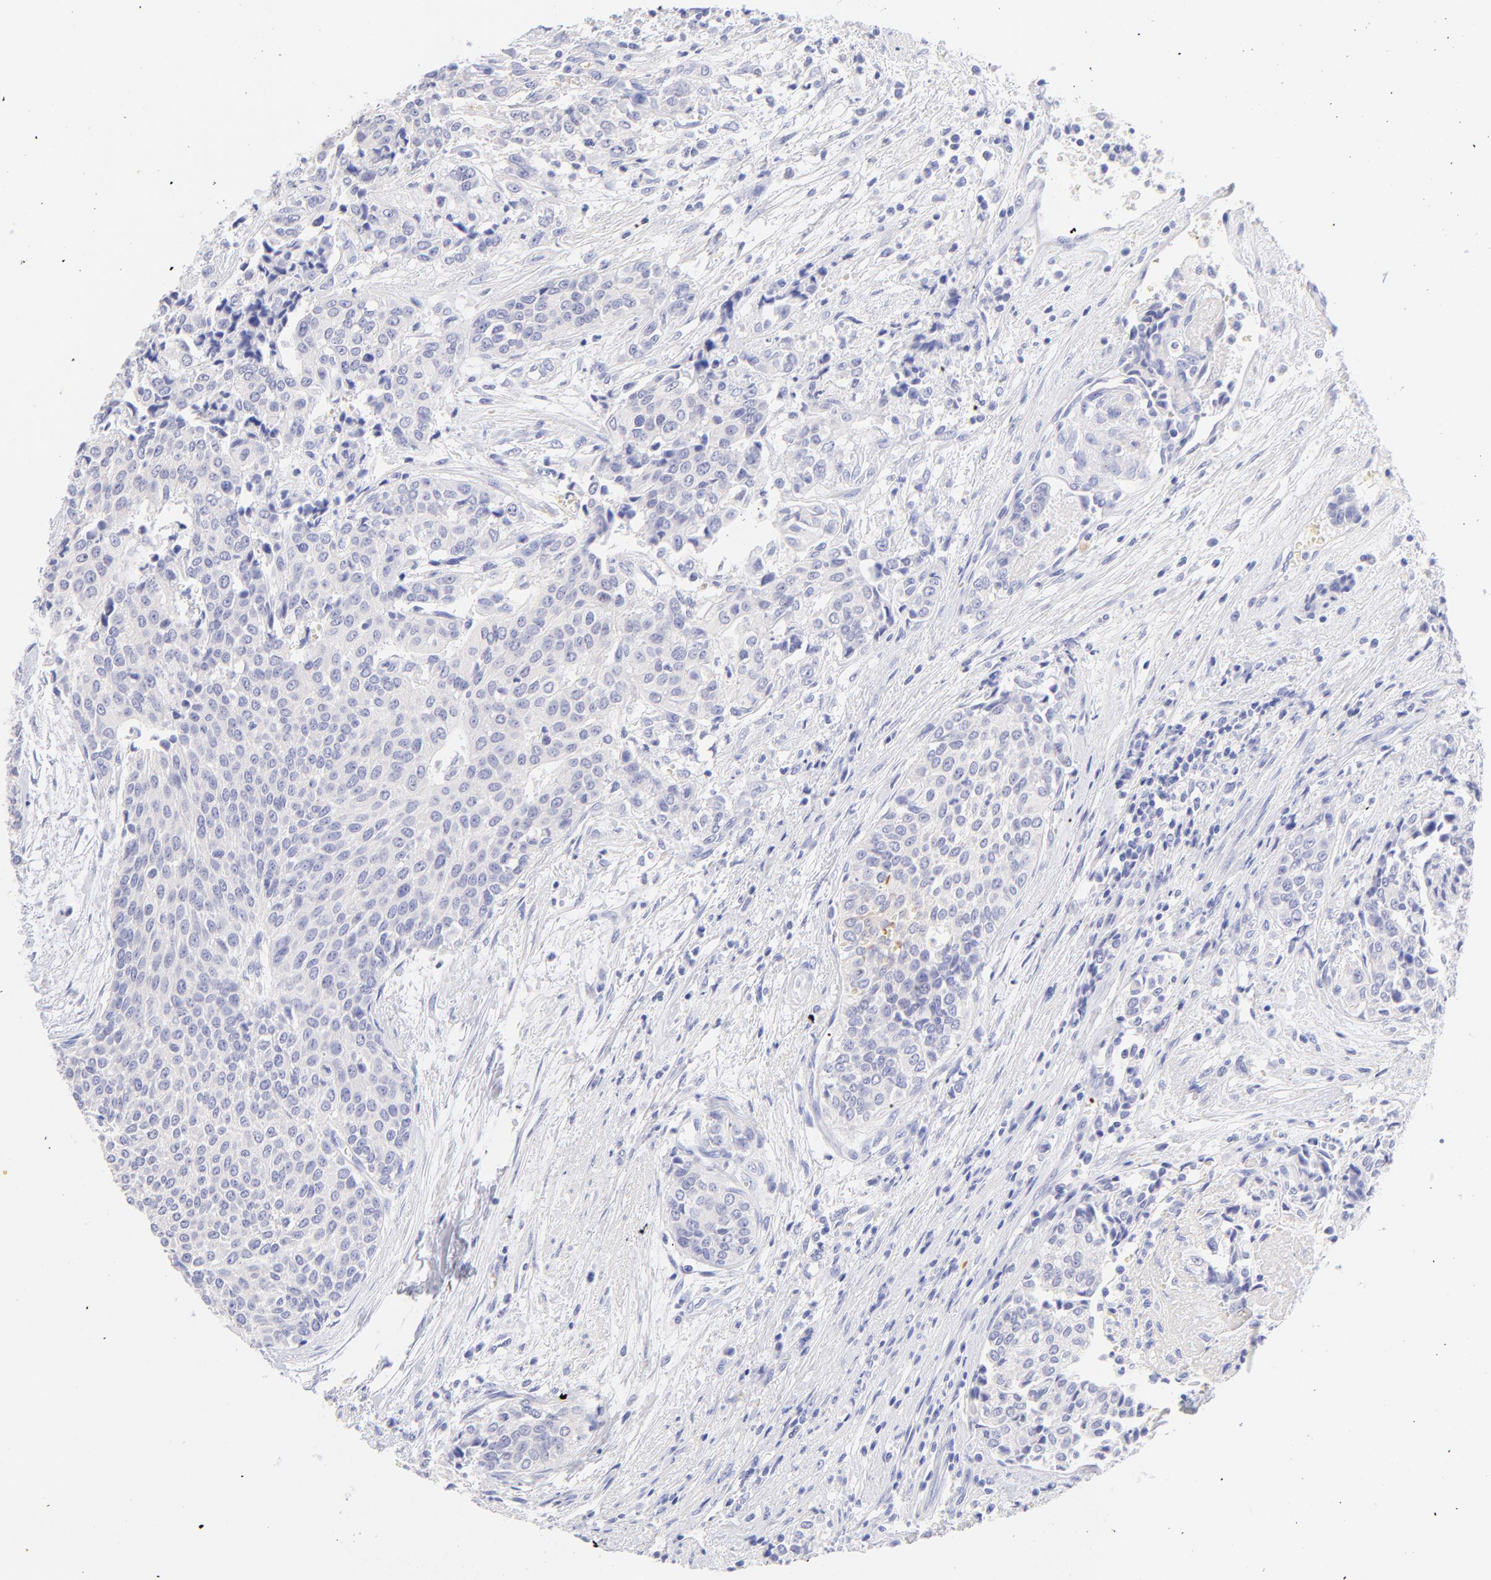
{"staining": {"intensity": "negative", "quantity": "none", "location": "none"}, "tissue": "urothelial cancer", "cell_type": "Tumor cells", "image_type": "cancer", "snomed": [{"axis": "morphology", "description": "Urothelial carcinoma, Low grade"}, {"axis": "topography", "description": "Urinary bladder"}], "caption": "Immunohistochemical staining of human urothelial cancer displays no significant expression in tumor cells.", "gene": "FRMPD3", "patient": {"sex": "female", "age": 73}}